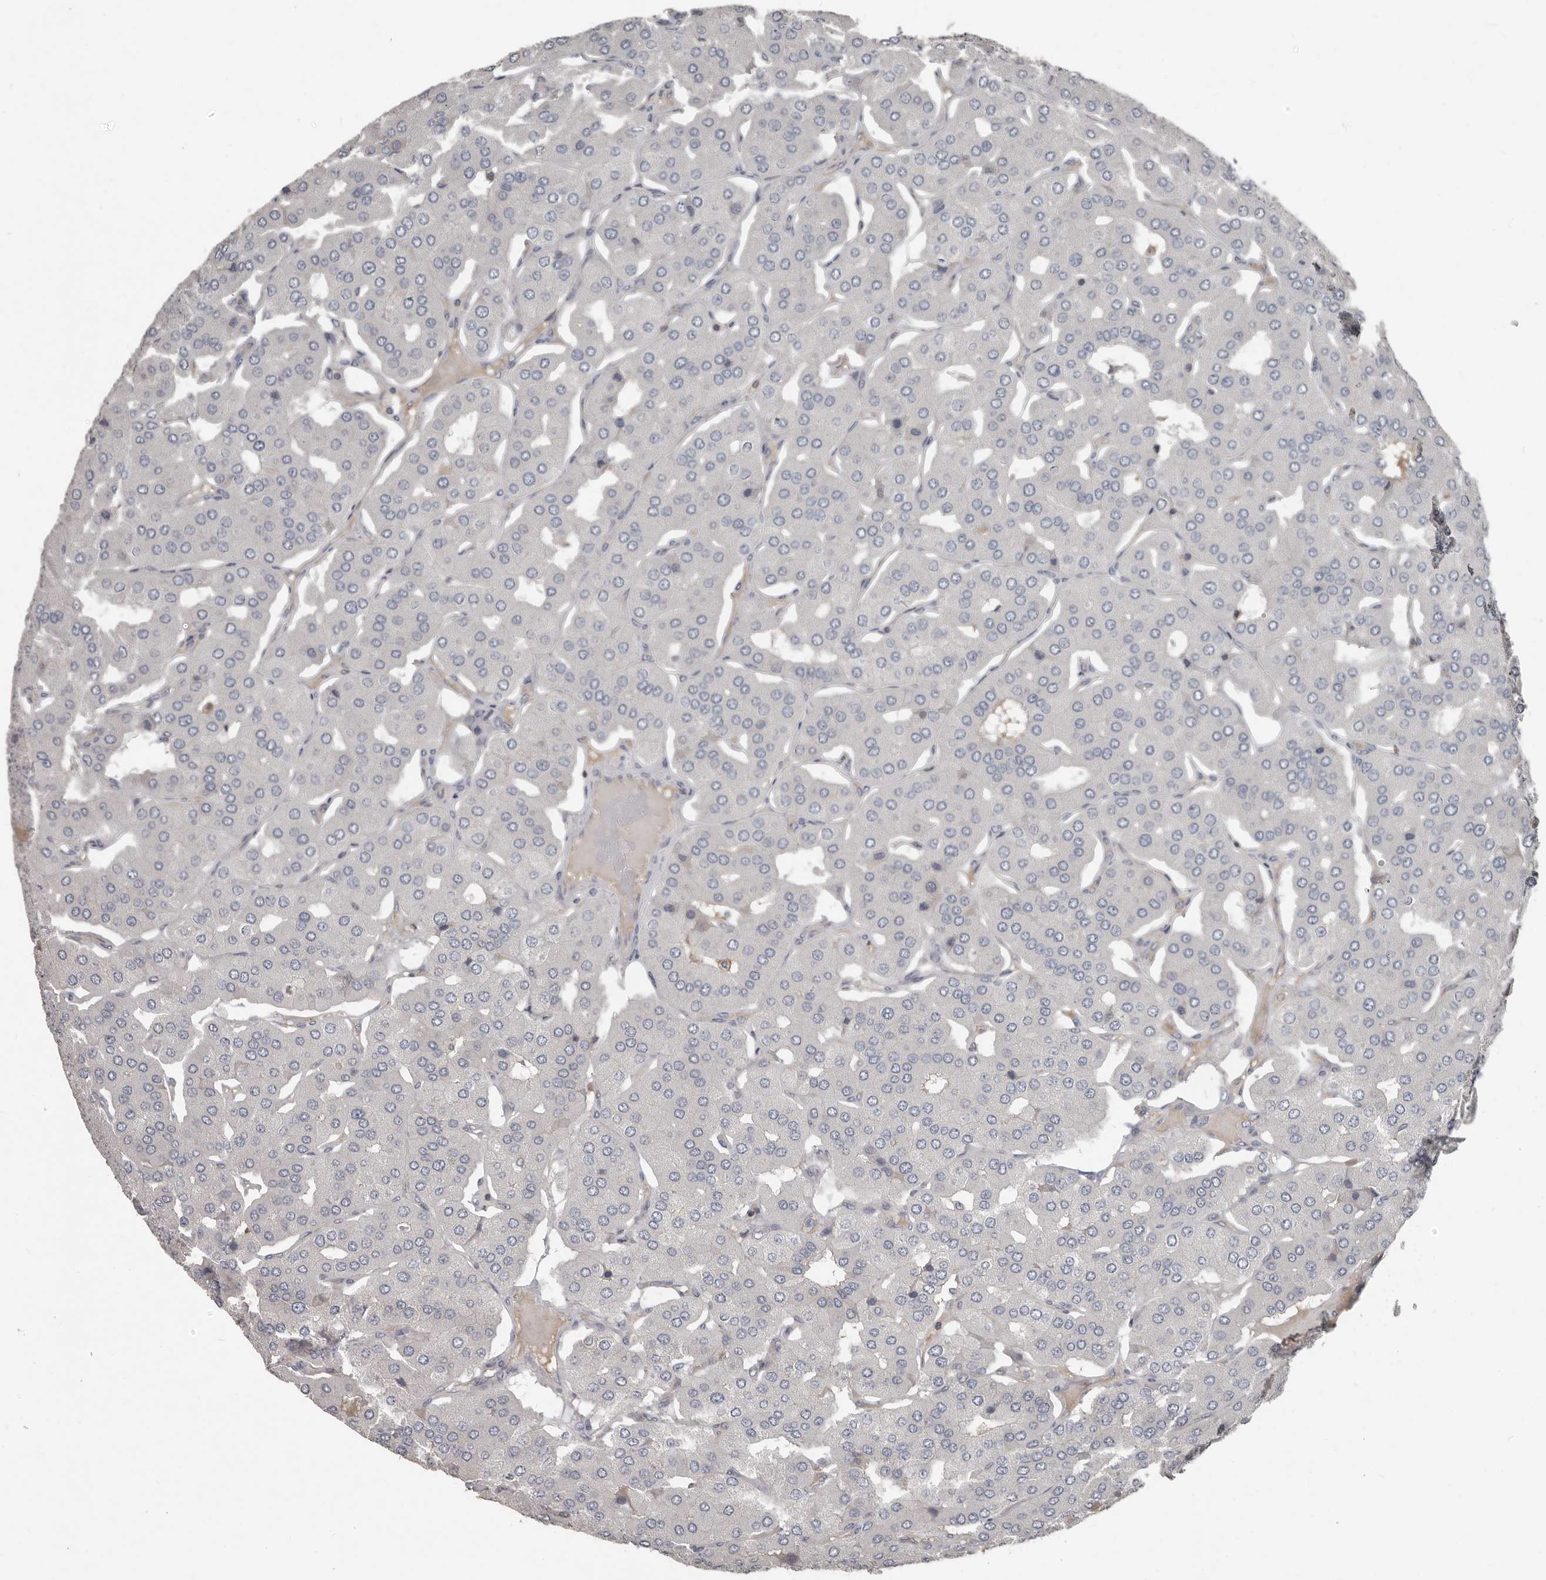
{"staining": {"intensity": "negative", "quantity": "none", "location": "none"}, "tissue": "parathyroid gland", "cell_type": "Glandular cells", "image_type": "normal", "snomed": [{"axis": "morphology", "description": "Normal tissue, NOS"}, {"axis": "morphology", "description": "Adenoma, NOS"}, {"axis": "topography", "description": "Parathyroid gland"}], "caption": "High power microscopy photomicrograph of an immunohistochemistry (IHC) image of unremarkable parathyroid gland, revealing no significant staining in glandular cells. Nuclei are stained in blue.", "gene": "CA6", "patient": {"sex": "female", "age": 86}}